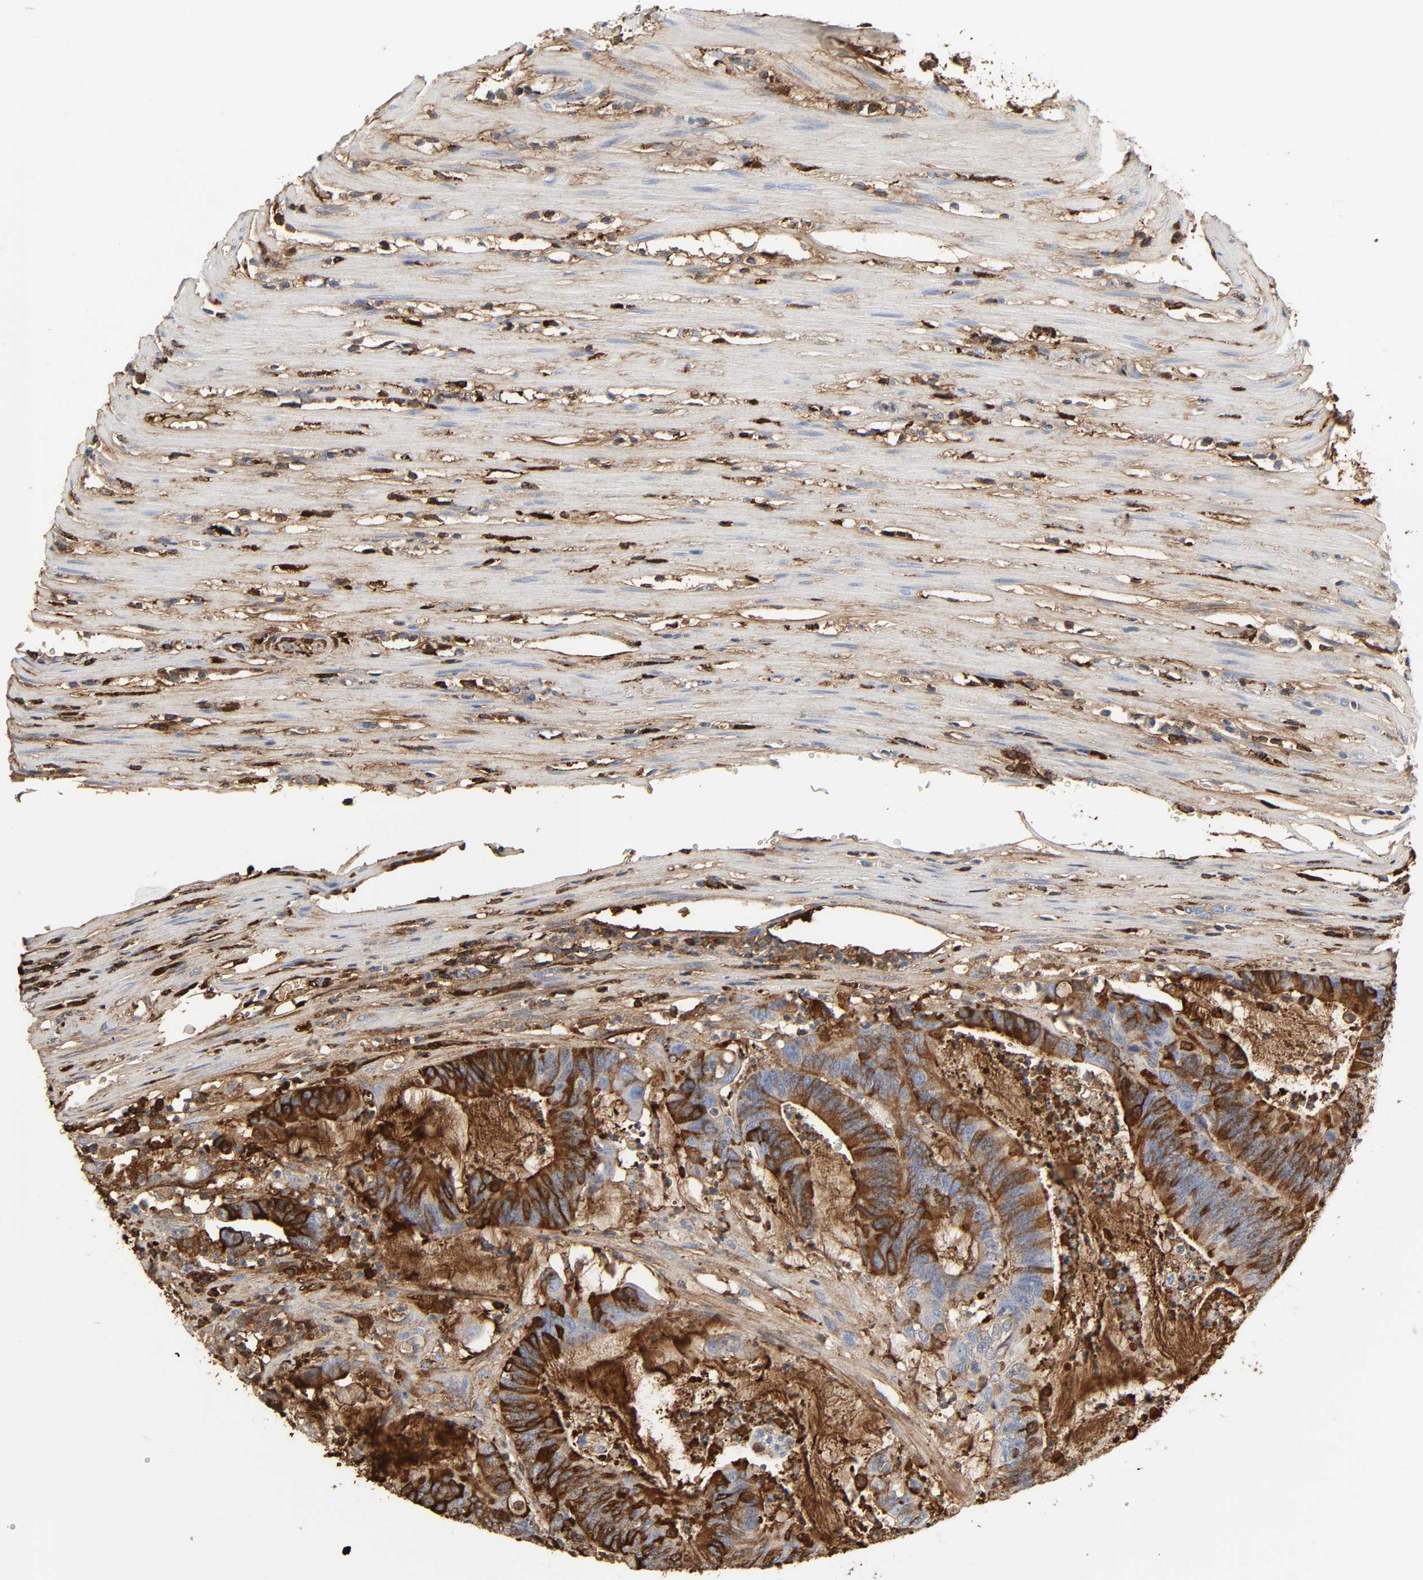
{"staining": {"intensity": "strong", "quantity": ">75%", "location": "cytoplasmic/membranous"}, "tissue": "colorectal cancer", "cell_type": "Tumor cells", "image_type": "cancer", "snomed": [{"axis": "morphology", "description": "Adenocarcinoma, NOS"}, {"axis": "topography", "description": "Rectum"}], "caption": "This micrograph demonstrates immunohistochemistry (IHC) staining of human adenocarcinoma (colorectal), with high strong cytoplasmic/membranous expression in about >75% of tumor cells.", "gene": "C3", "patient": {"sex": "female", "age": 66}}